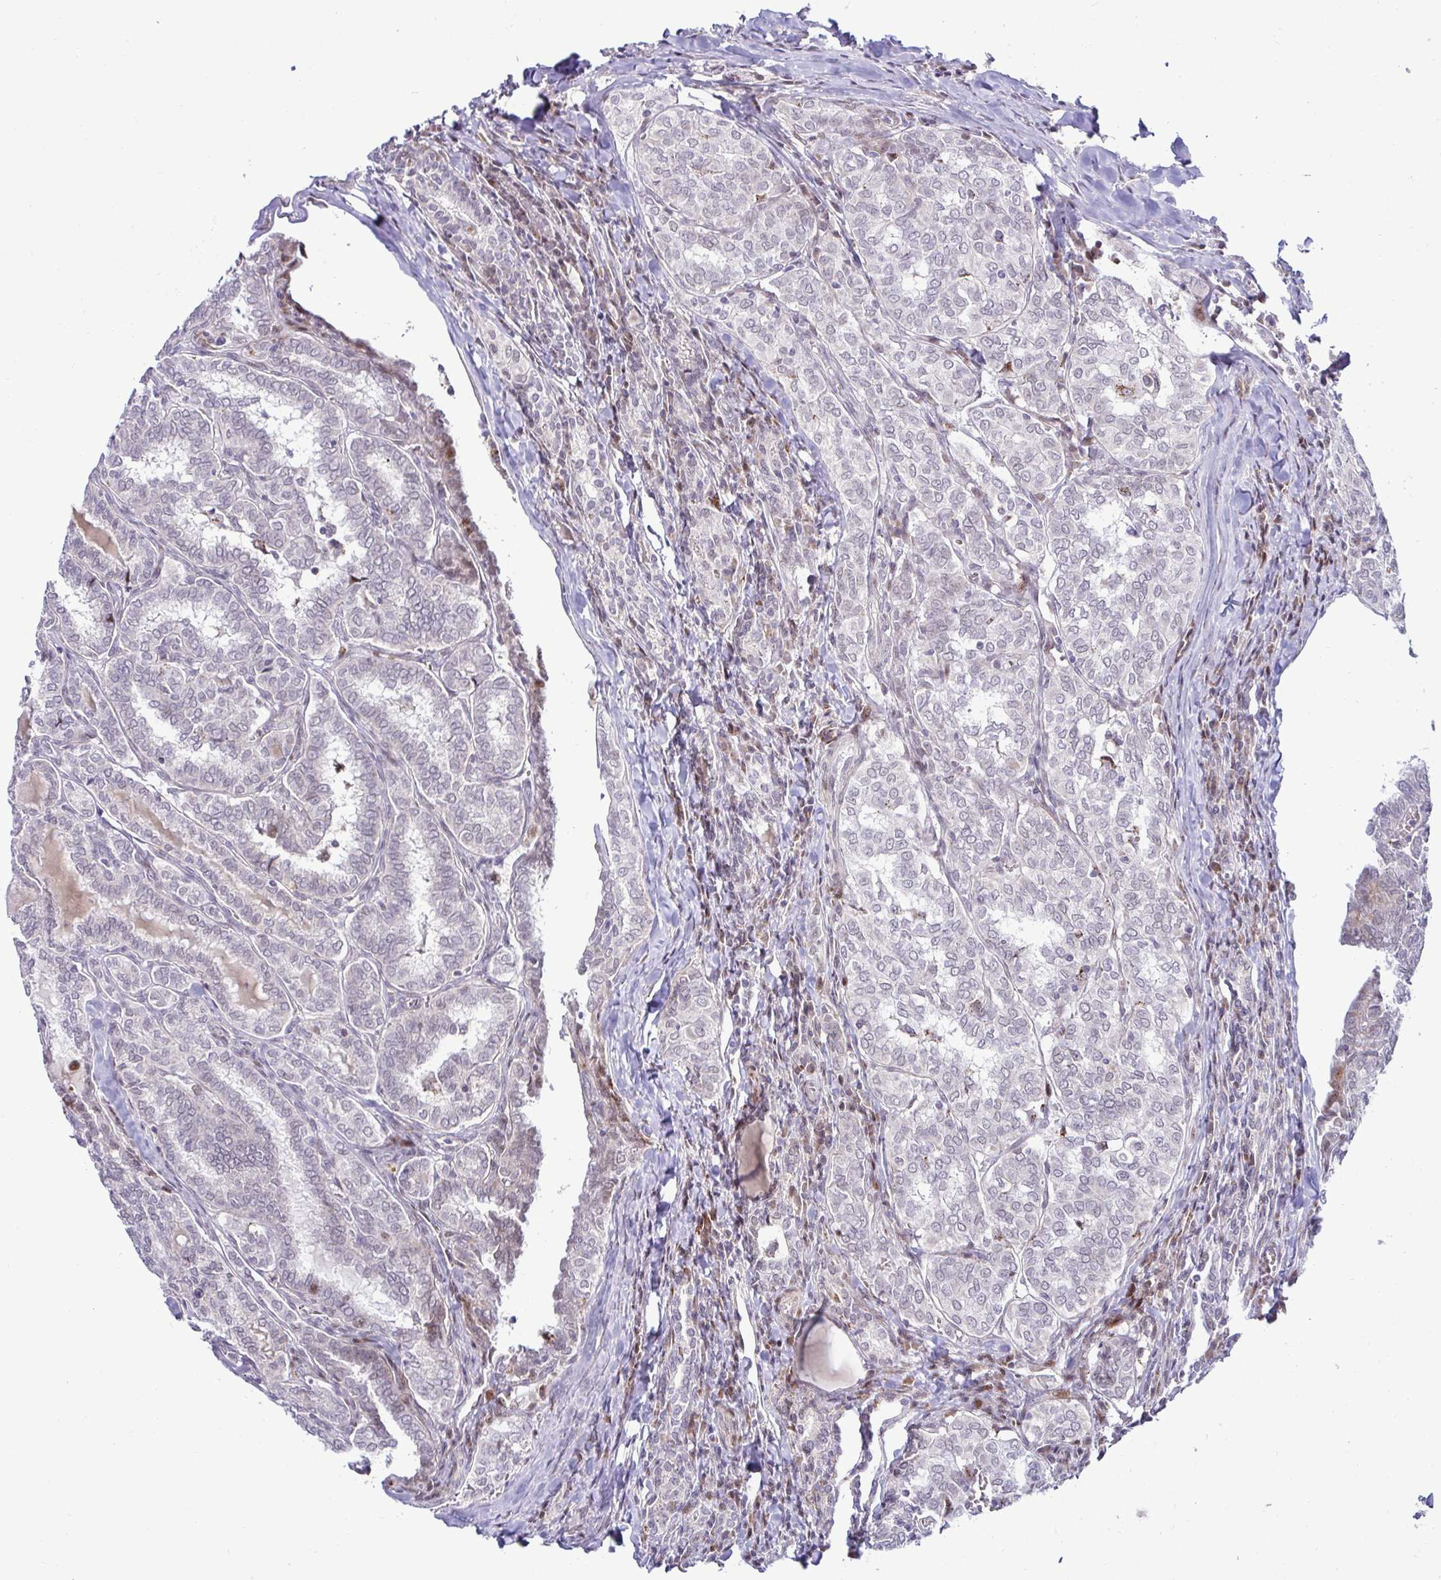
{"staining": {"intensity": "moderate", "quantity": "<25%", "location": "cytoplasmic/membranous"}, "tissue": "thyroid cancer", "cell_type": "Tumor cells", "image_type": "cancer", "snomed": [{"axis": "morphology", "description": "Papillary adenocarcinoma, NOS"}, {"axis": "topography", "description": "Thyroid gland"}], "caption": "This image reveals immunohistochemistry (IHC) staining of human thyroid cancer, with low moderate cytoplasmic/membranous positivity in approximately <25% of tumor cells.", "gene": "DZIP1", "patient": {"sex": "female", "age": 30}}